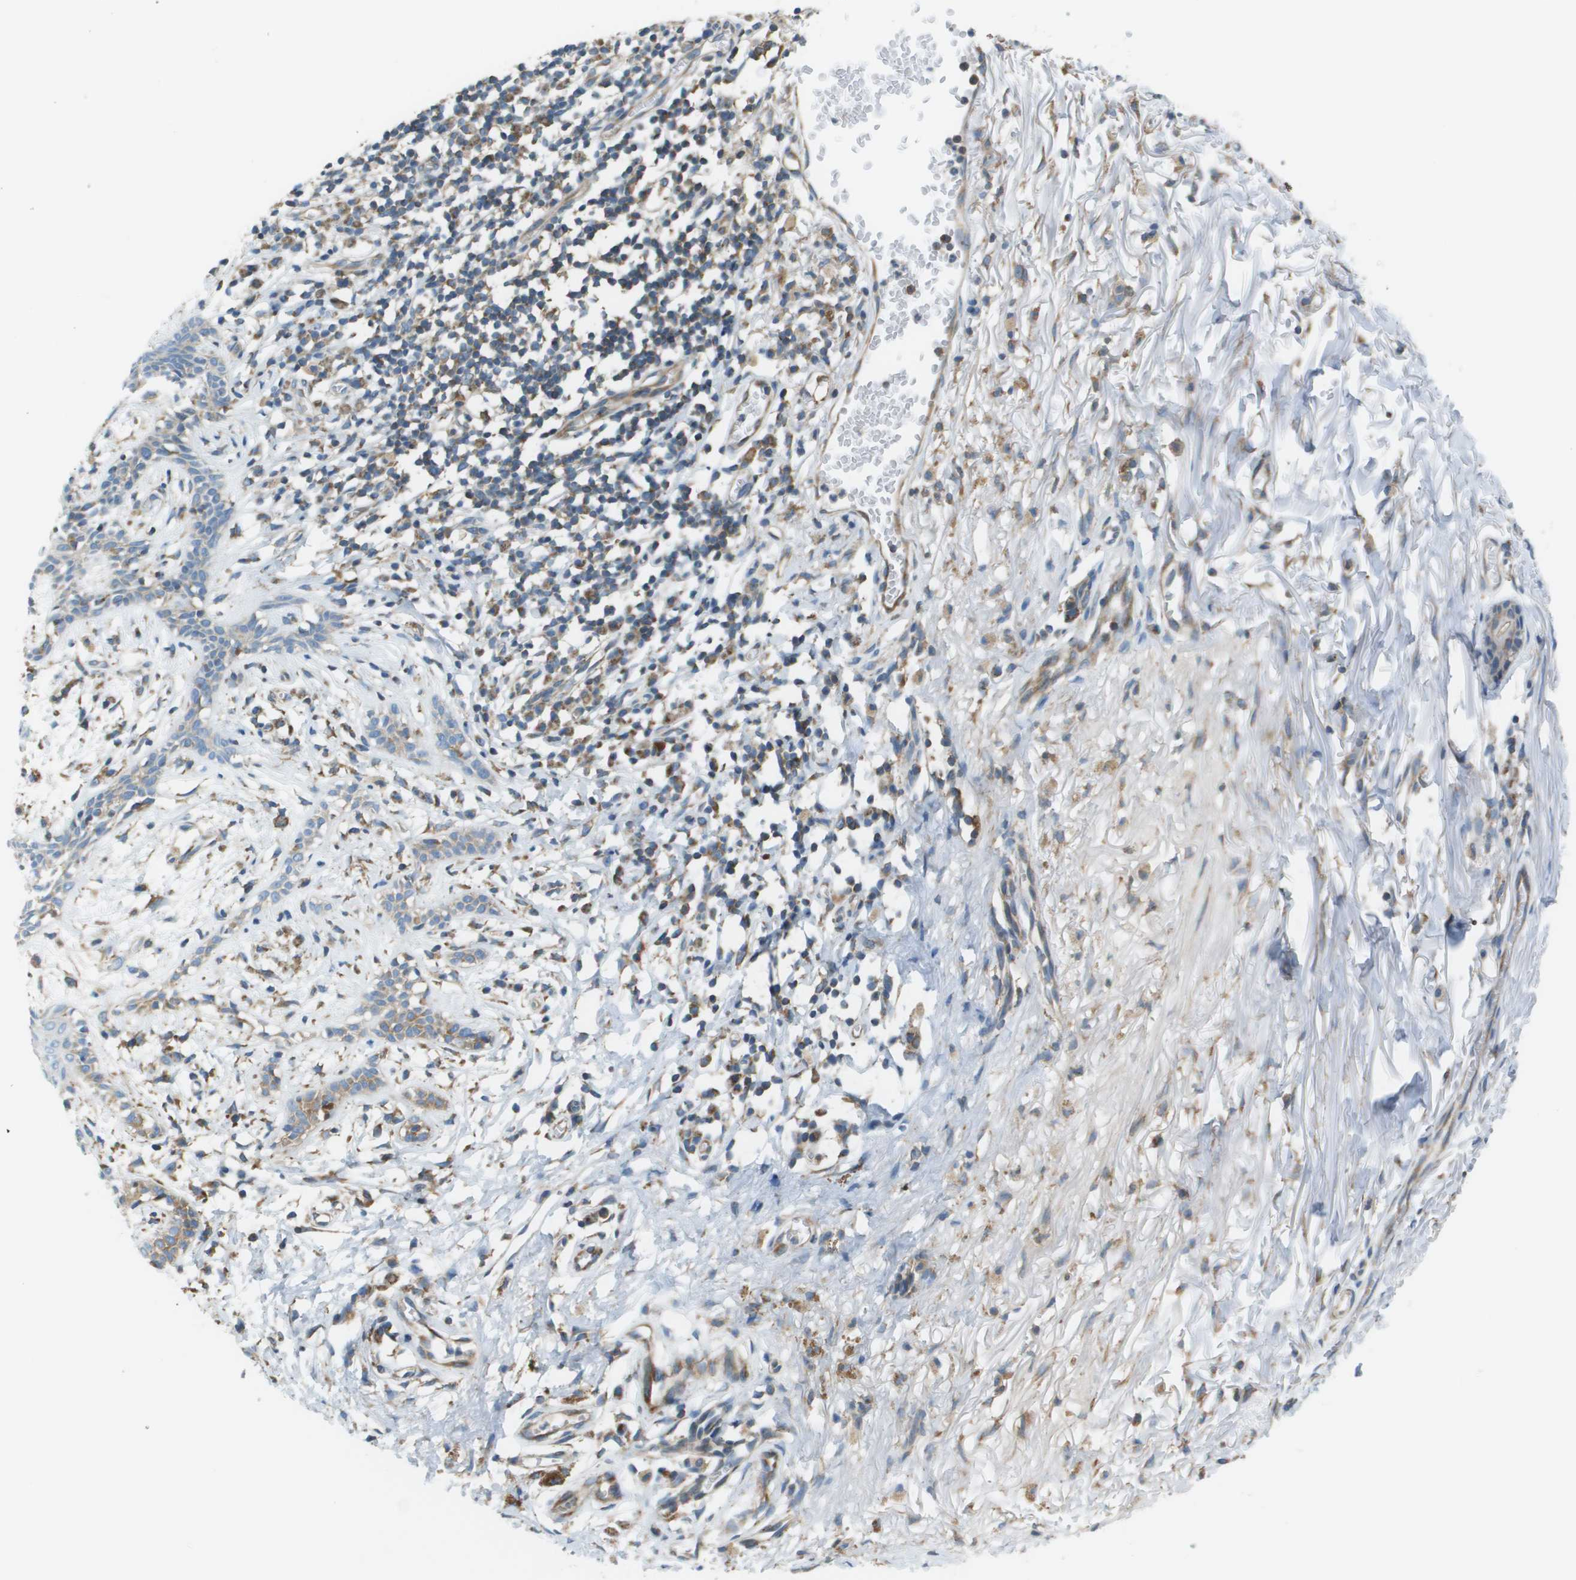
{"staining": {"intensity": "moderate", "quantity": "25%-75%", "location": "cytoplasmic/membranous"}, "tissue": "skin cancer", "cell_type": "Tumor cells", "image_type": "cancer", "snomed": [{"axis": "morphology", "description": "Basal cell carcinoma"}, {"axis": "topography", "description": "Skin"}], "caption": "IHC histopathology image of human skin cancer (basal cell carcinoma) stained for a protein (brown), which exhibits medium levels of moderate cytoplasmic/membranous positivity in approximately 25%-75% of tumor cells.", "gene": "TAOK3", "patient": {"sex": "male", "age": 85}}